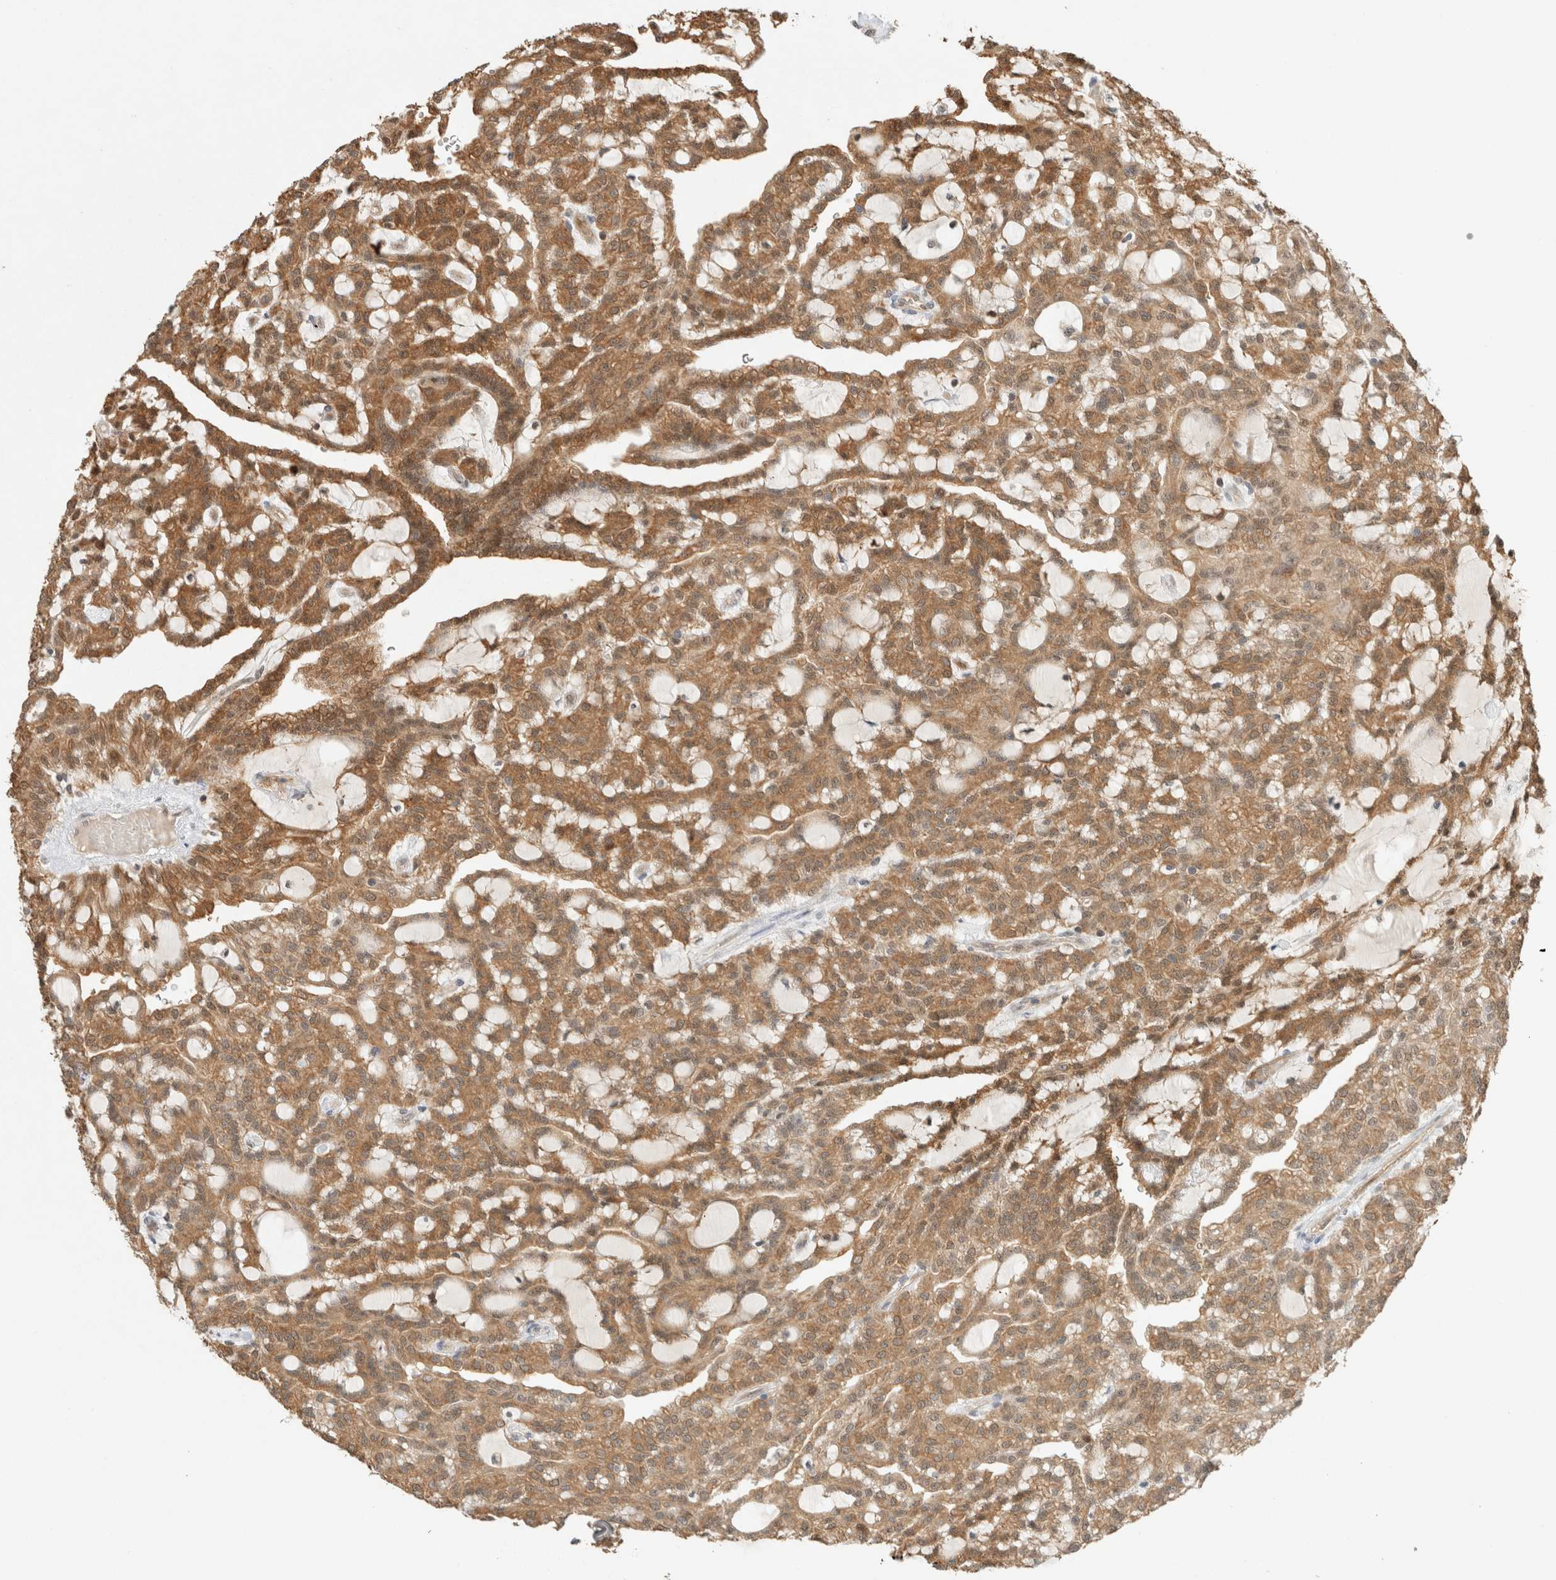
{"staining": {"intensity": "moderate", "quantity": ">75%", "location": "cytoplasmic/membranous"}, "tissue": "renal cancer", "cell_type": "Tumor cells", "image_type": "cancer", "snomed": [{"axis": "morphology", "description": "Adenocarcinoma, NOS"}, {"axis": "topography", "description": "Kidney"}], "caption": "Protein staining shows moderate cytoplasmic/membranous staining in about >75% of tumor cells in adenocarcinoma (renal).", "gene": "CA13", "patient": {"sex": "male", "age": 63}}